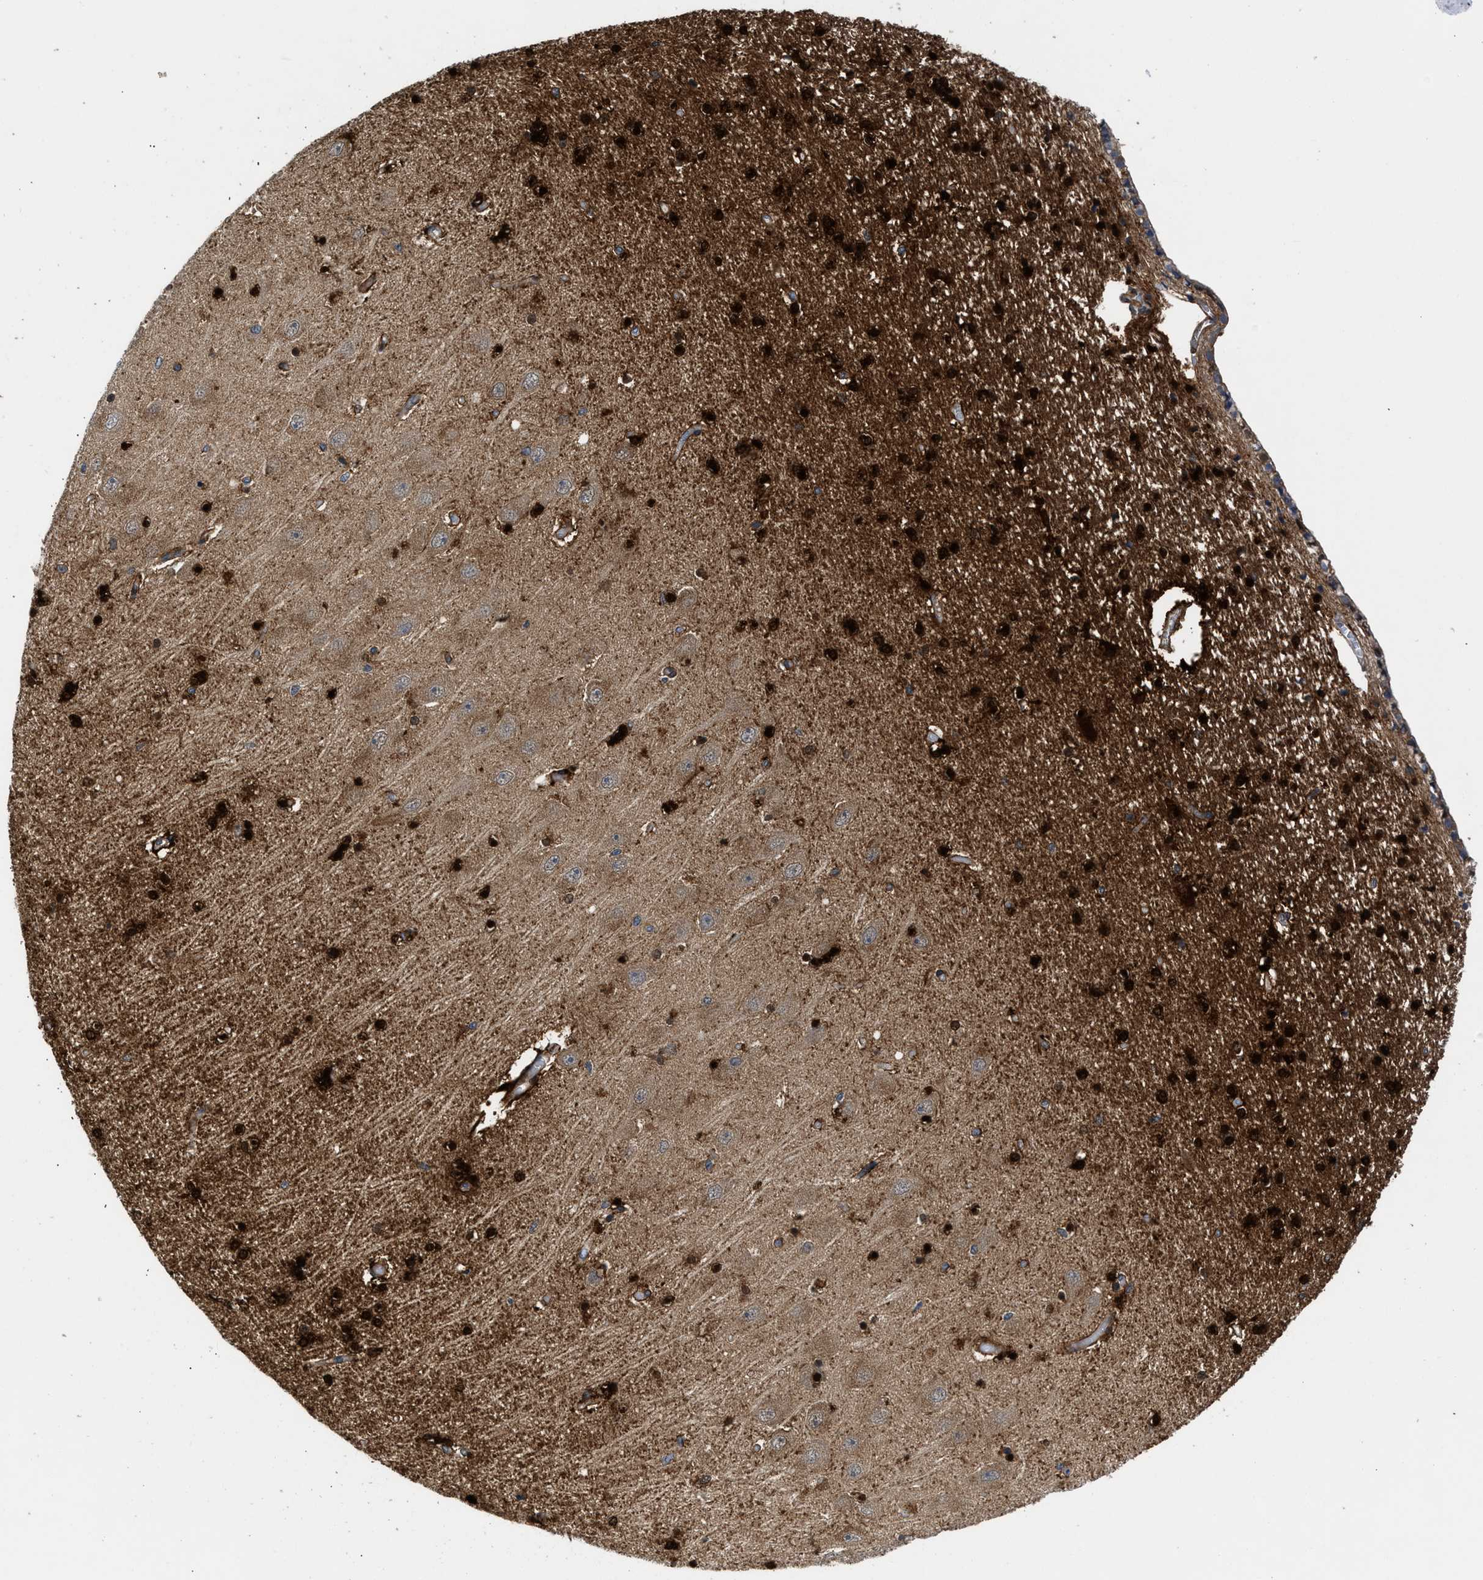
{"staining": {"intensity": "strong", "quantity": "25%-75%", "location": "cytoplasmic/membranous,nuclear"}, "tissue": "hippocampus", "cell_type": "Glial cells", "image_type": "normal", "snomed": [{"axis": "morphology", "description": "Normal tissue, NOS"}, {"axis": "topography", "description": "Hippocampus"}], "caption": "Immunohistochemical staining of benign human hippocampus displays strong cytoplasmic/membranous,nuclear protein expression in about 25%-75% of glial cells.", "gene": "CBR1", "patient": {"sex": "female", "age": 54}}